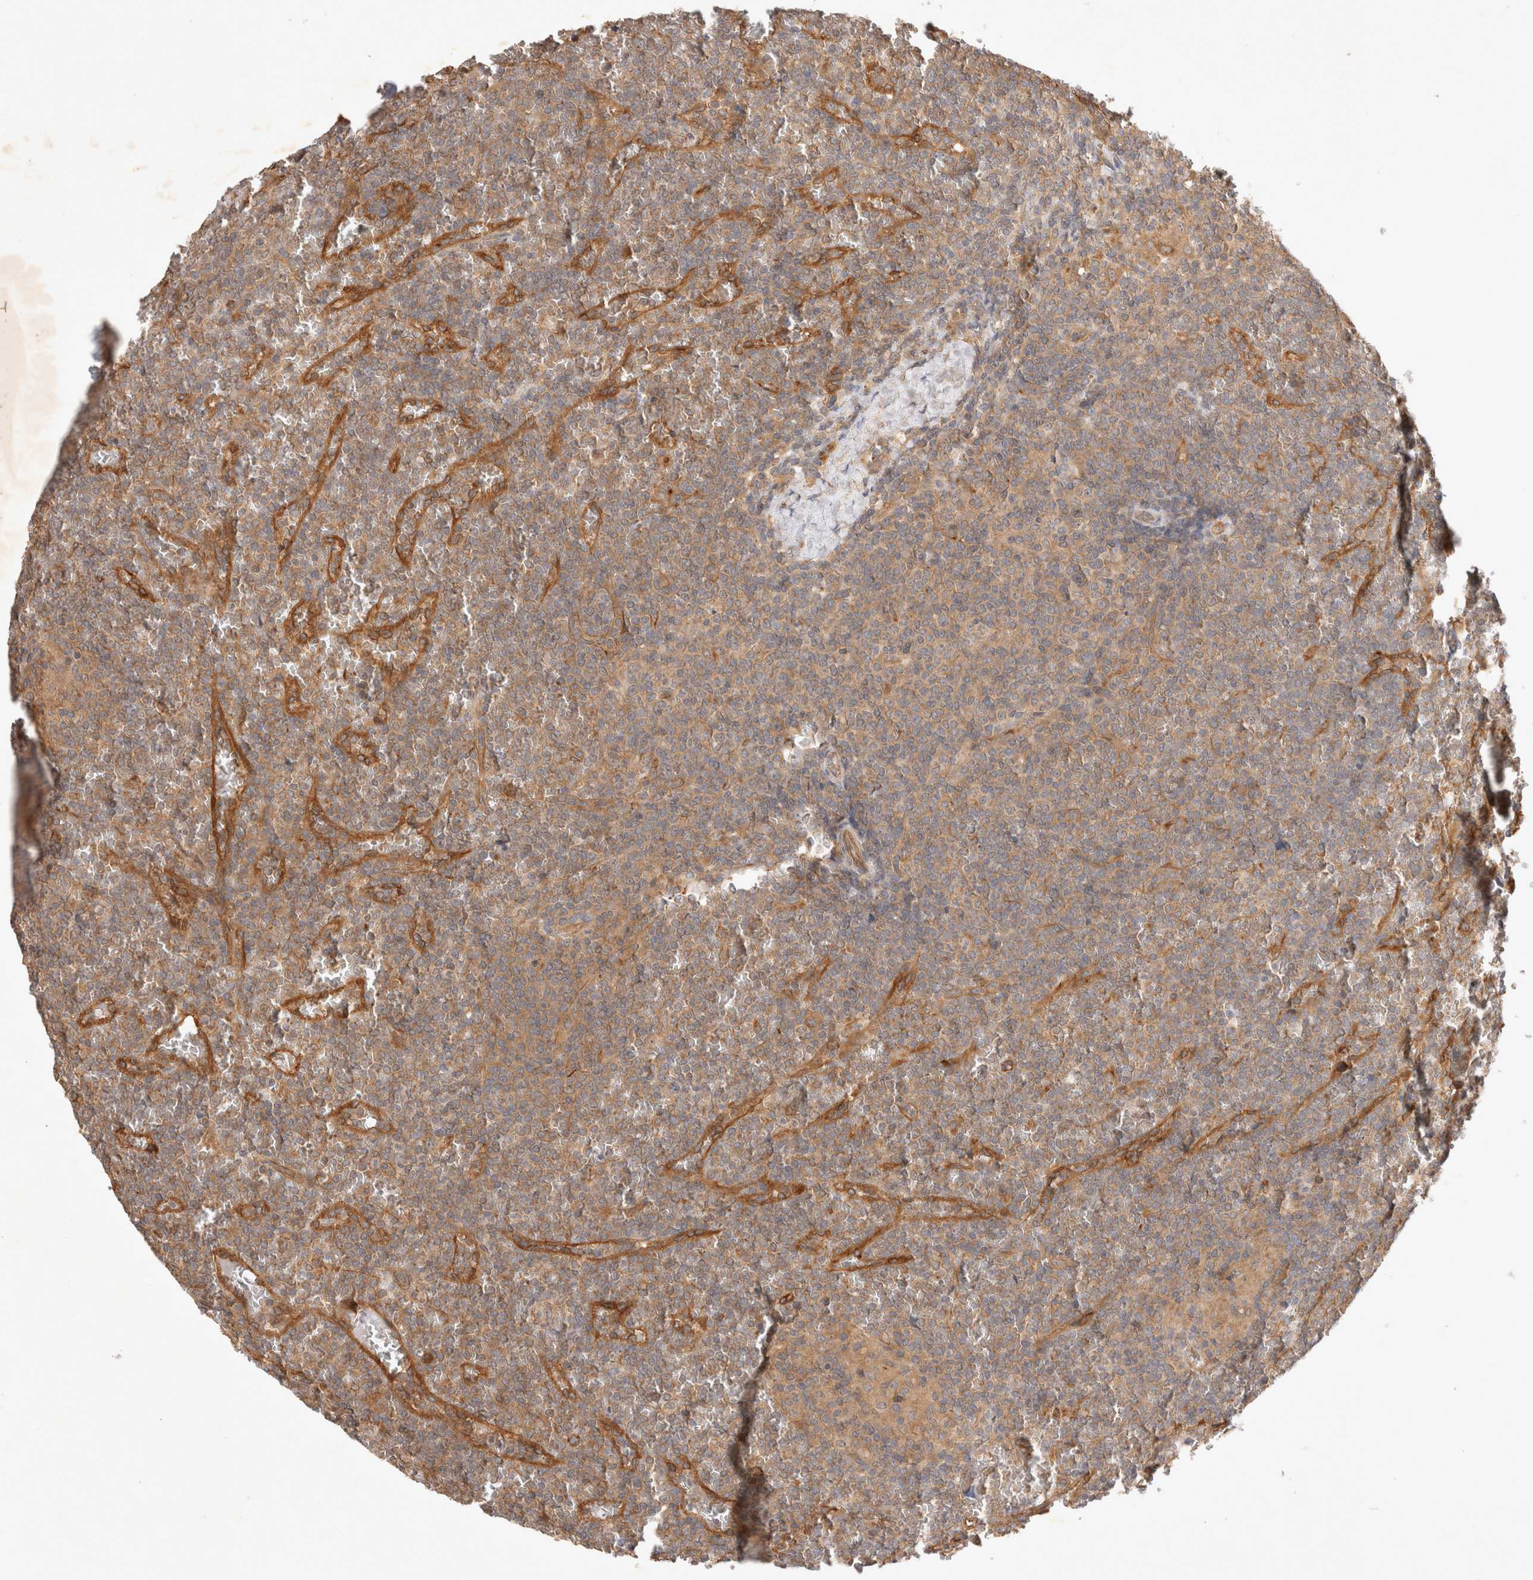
{"staining": {"intensity": "moderate", "quantity": ">75%", "location": "cytoplasmic/membranous"}, "tissue": "lymphoma", "cell_type": "Tumor cells", "image_type": "cancer", "snomed": [{"axis": "morphology", "description": "Malignant lymphoma, non-Hodgkin's type, Low grade"}, {"axis": "topography", "description": "Spleen"}], "caption": "High-magnification brightfield microscopy of lymphoma stained with DAB (3,3'-diaminobenzidine) (brown) and counterstained with hematoxylin (blue). tumor cells exhibit moderate cytoplasmic/membranous expression is seen in approximately>75% of cells. (DAB (3,3'-diaminobenzidine) IHC with brightfield microscopy, high magnification).", "gene": "YES1", "patient": {"sex": "female", "age": 19}}